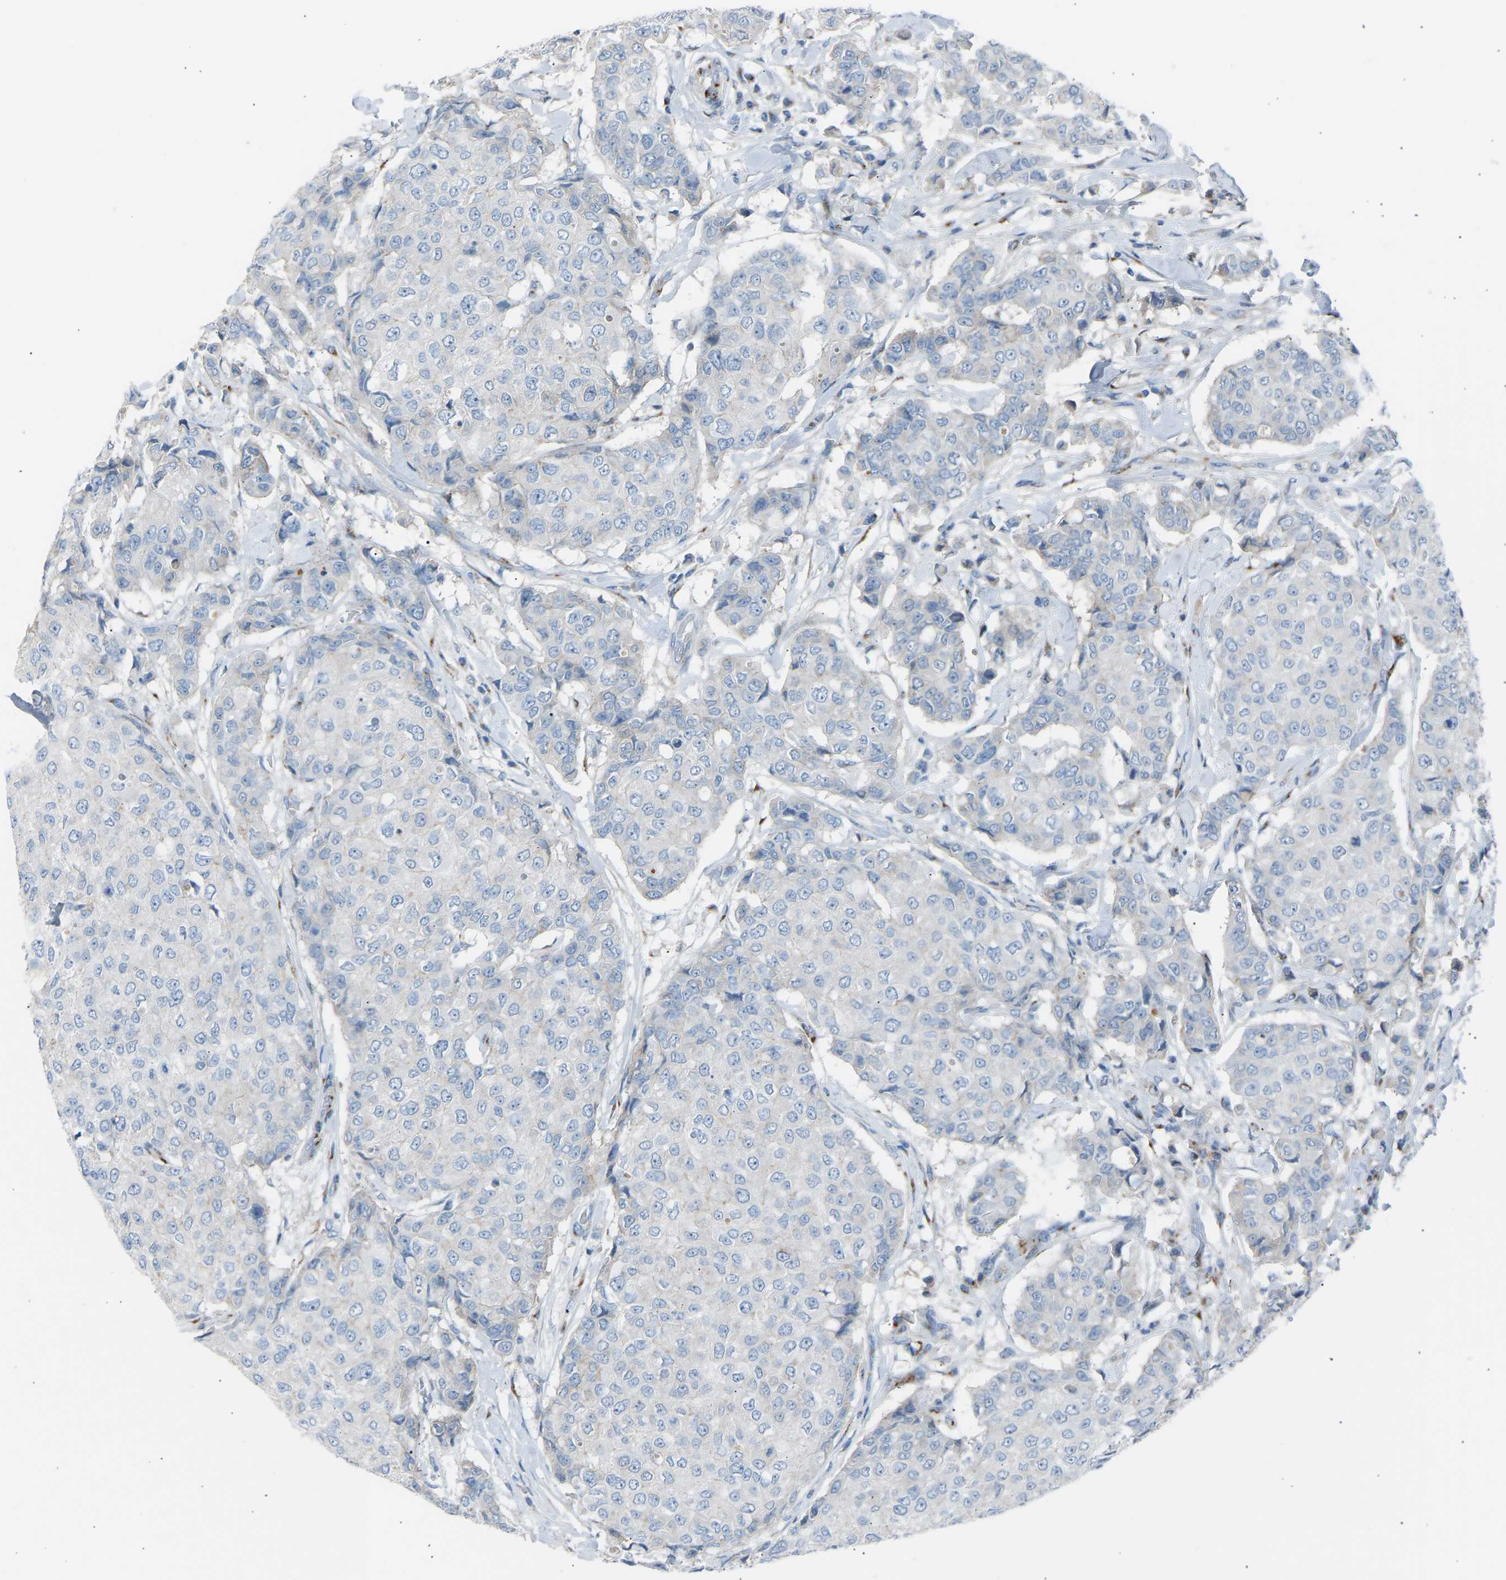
{"staining": {"intensity": "negative", "quantity": "none", "location": "none"}, "tissue": "breast cancer", "cell_type": "Tumor cells", "image_type": "cancer", "snomed": [{"axis": "morphology", "description": "Duct carcinoma"}, {"axis": "topography", "description": "Breast"}], "caption": "There is no significant positivity in tumor cells of breast infiltrating ductal carcinoma.", "gene": "CYREN", "patient": {"sex": "female", "age": 27}}